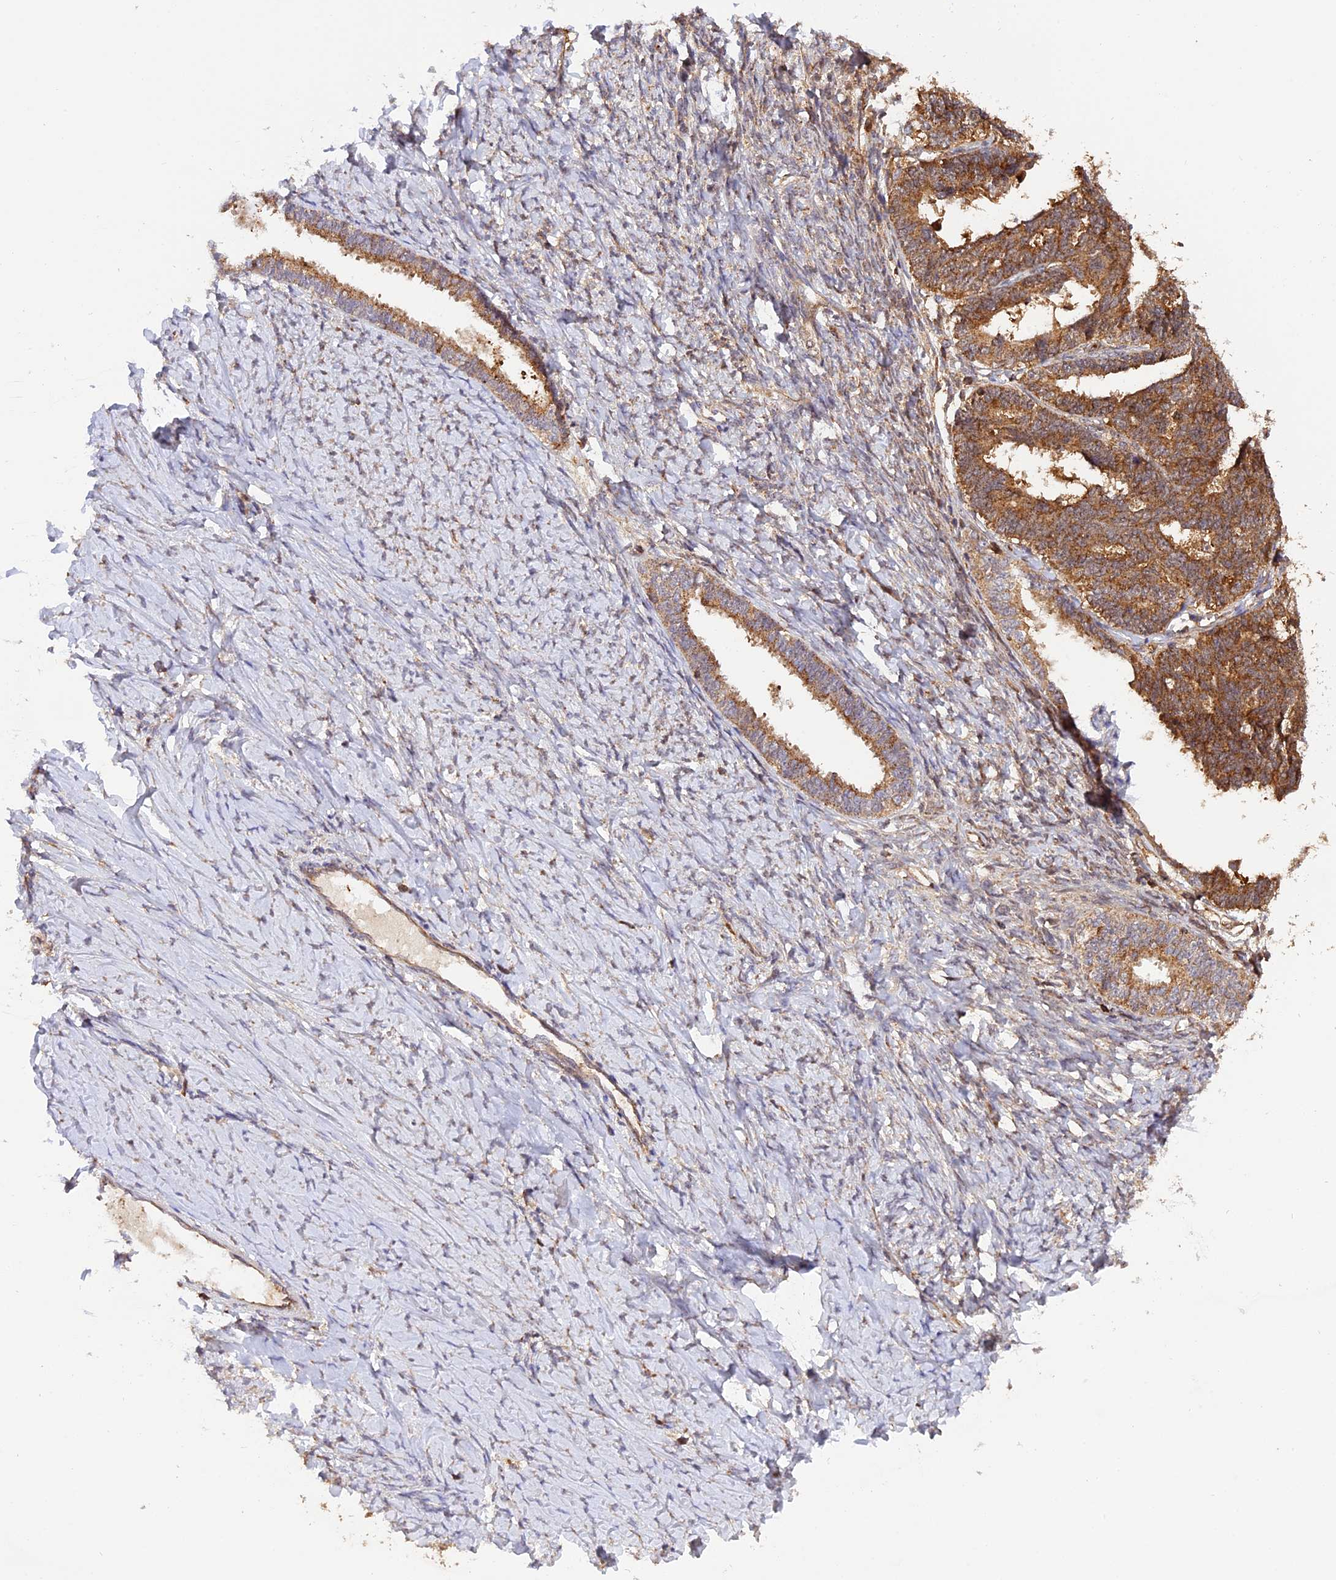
{"staining": {"intensity": "moderate", "quantity": ">75%", "location": "cytoplasmic/membranous"}, "tissue": "ovarian cancer", "cell_type": "Tumor cells", "image_type": "cancer", "snomed": [{"axis": "morphology", "description": "Cystadenocarcinoma, serous, NOS"}, {"axis": "topography", "description": "Ovary"}], "caption": "Tumor cells demonstrate medium levels of moderate cytoplasmic/membranous positivity in about >75% of cells in human ovarian cancer (serous cystadenocarcinoma).", "gene": "PEX3", "patient": {"sex": "female", "age": 79}}